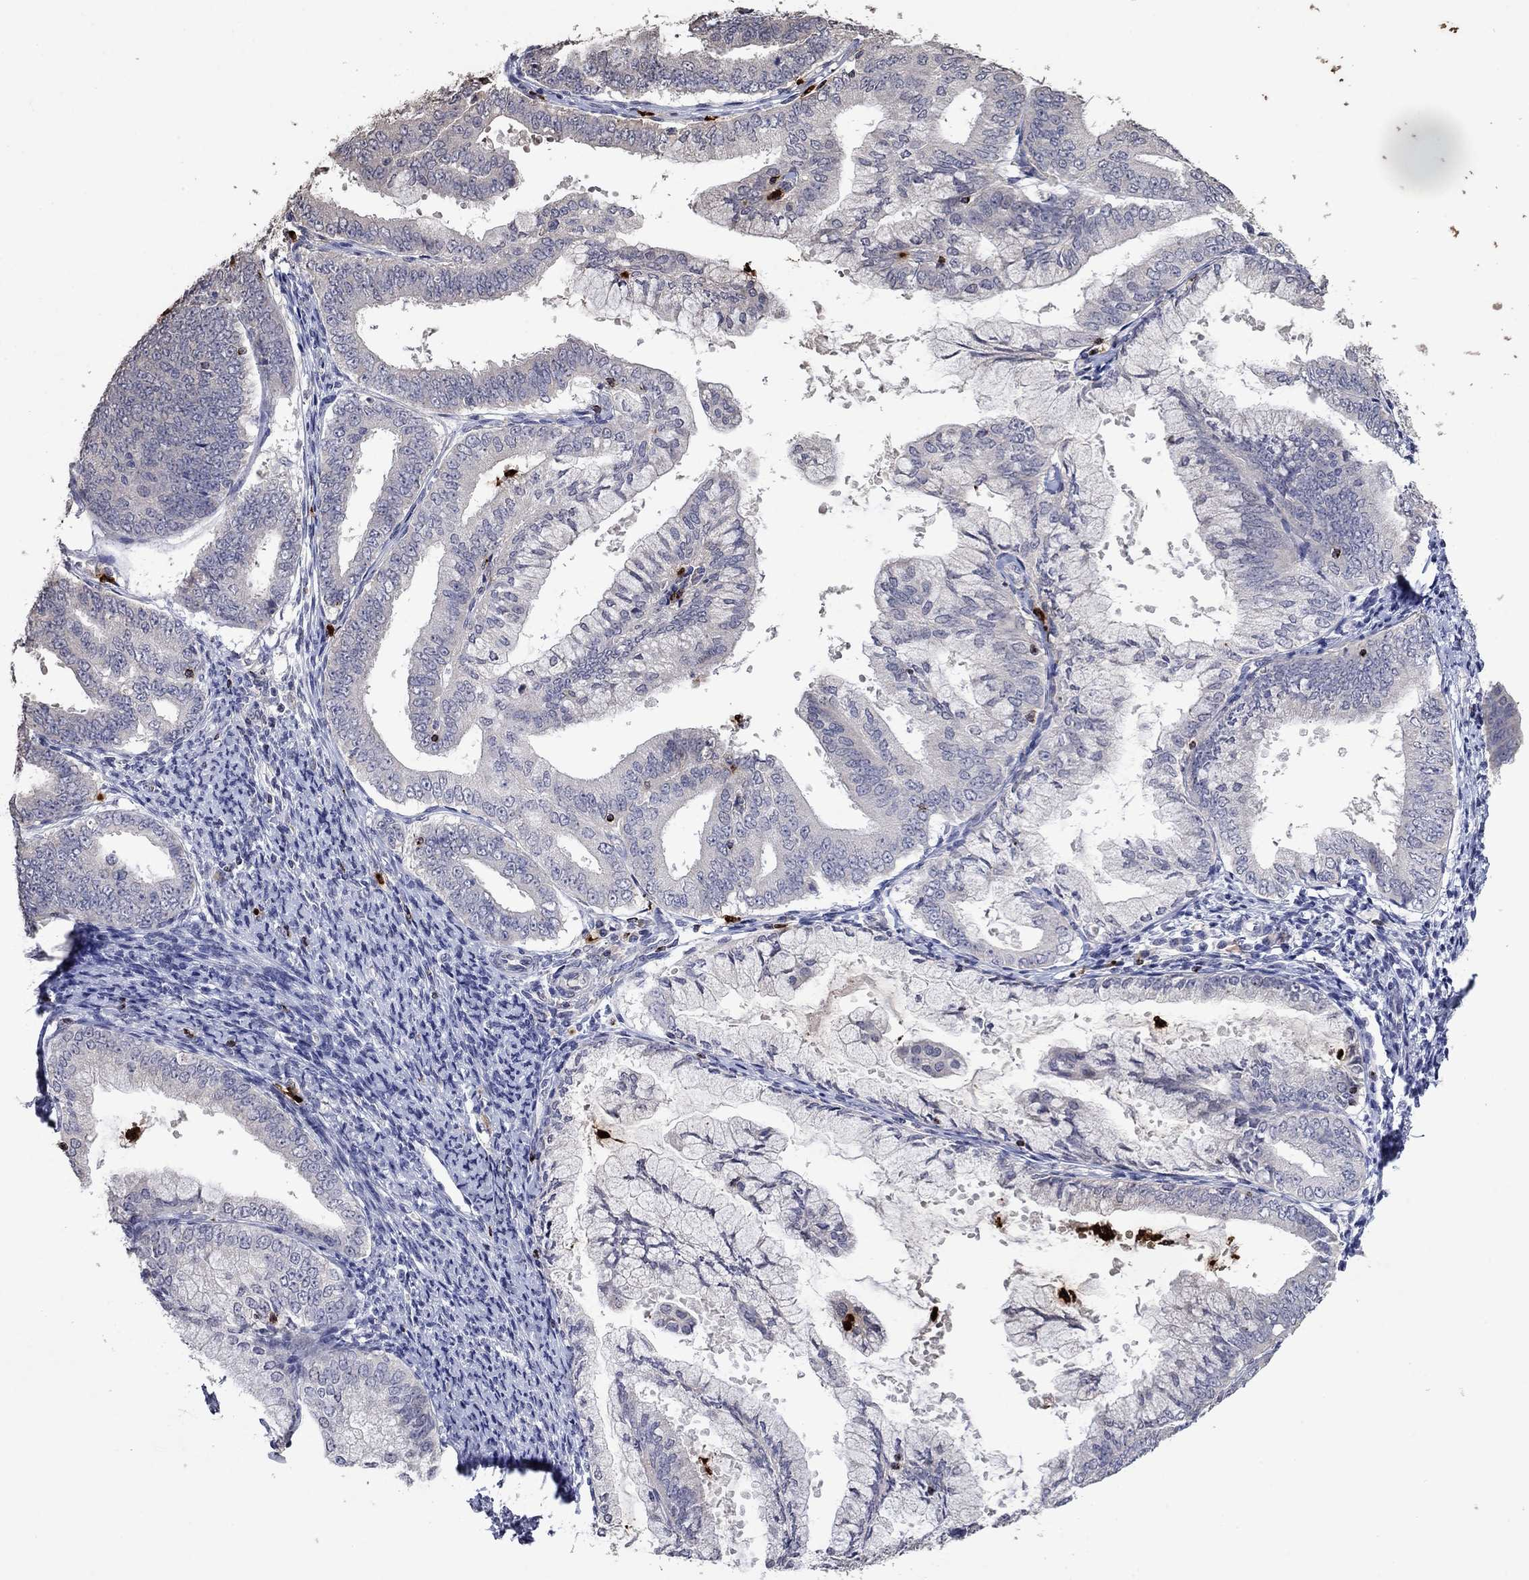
{"staining": {"intensity": "negative", "quantity": "none", "location": "none"}, "tissue": "endometrial cancer", "cell_type": "Tumor cells", "image_type": "cancer", "snomed": [{"axis": "morphology", "description": "Adenocarcinoma, NOS"}, {"axis": "topography", "description": "Endometrium"}], "caption": "Adenocarcinoma (endometrial) was stained to show a protein in brown. There is no significant expression in tumor cells.", "gene": "CCL5", "patient": {"sex": "female", "age": 63}}